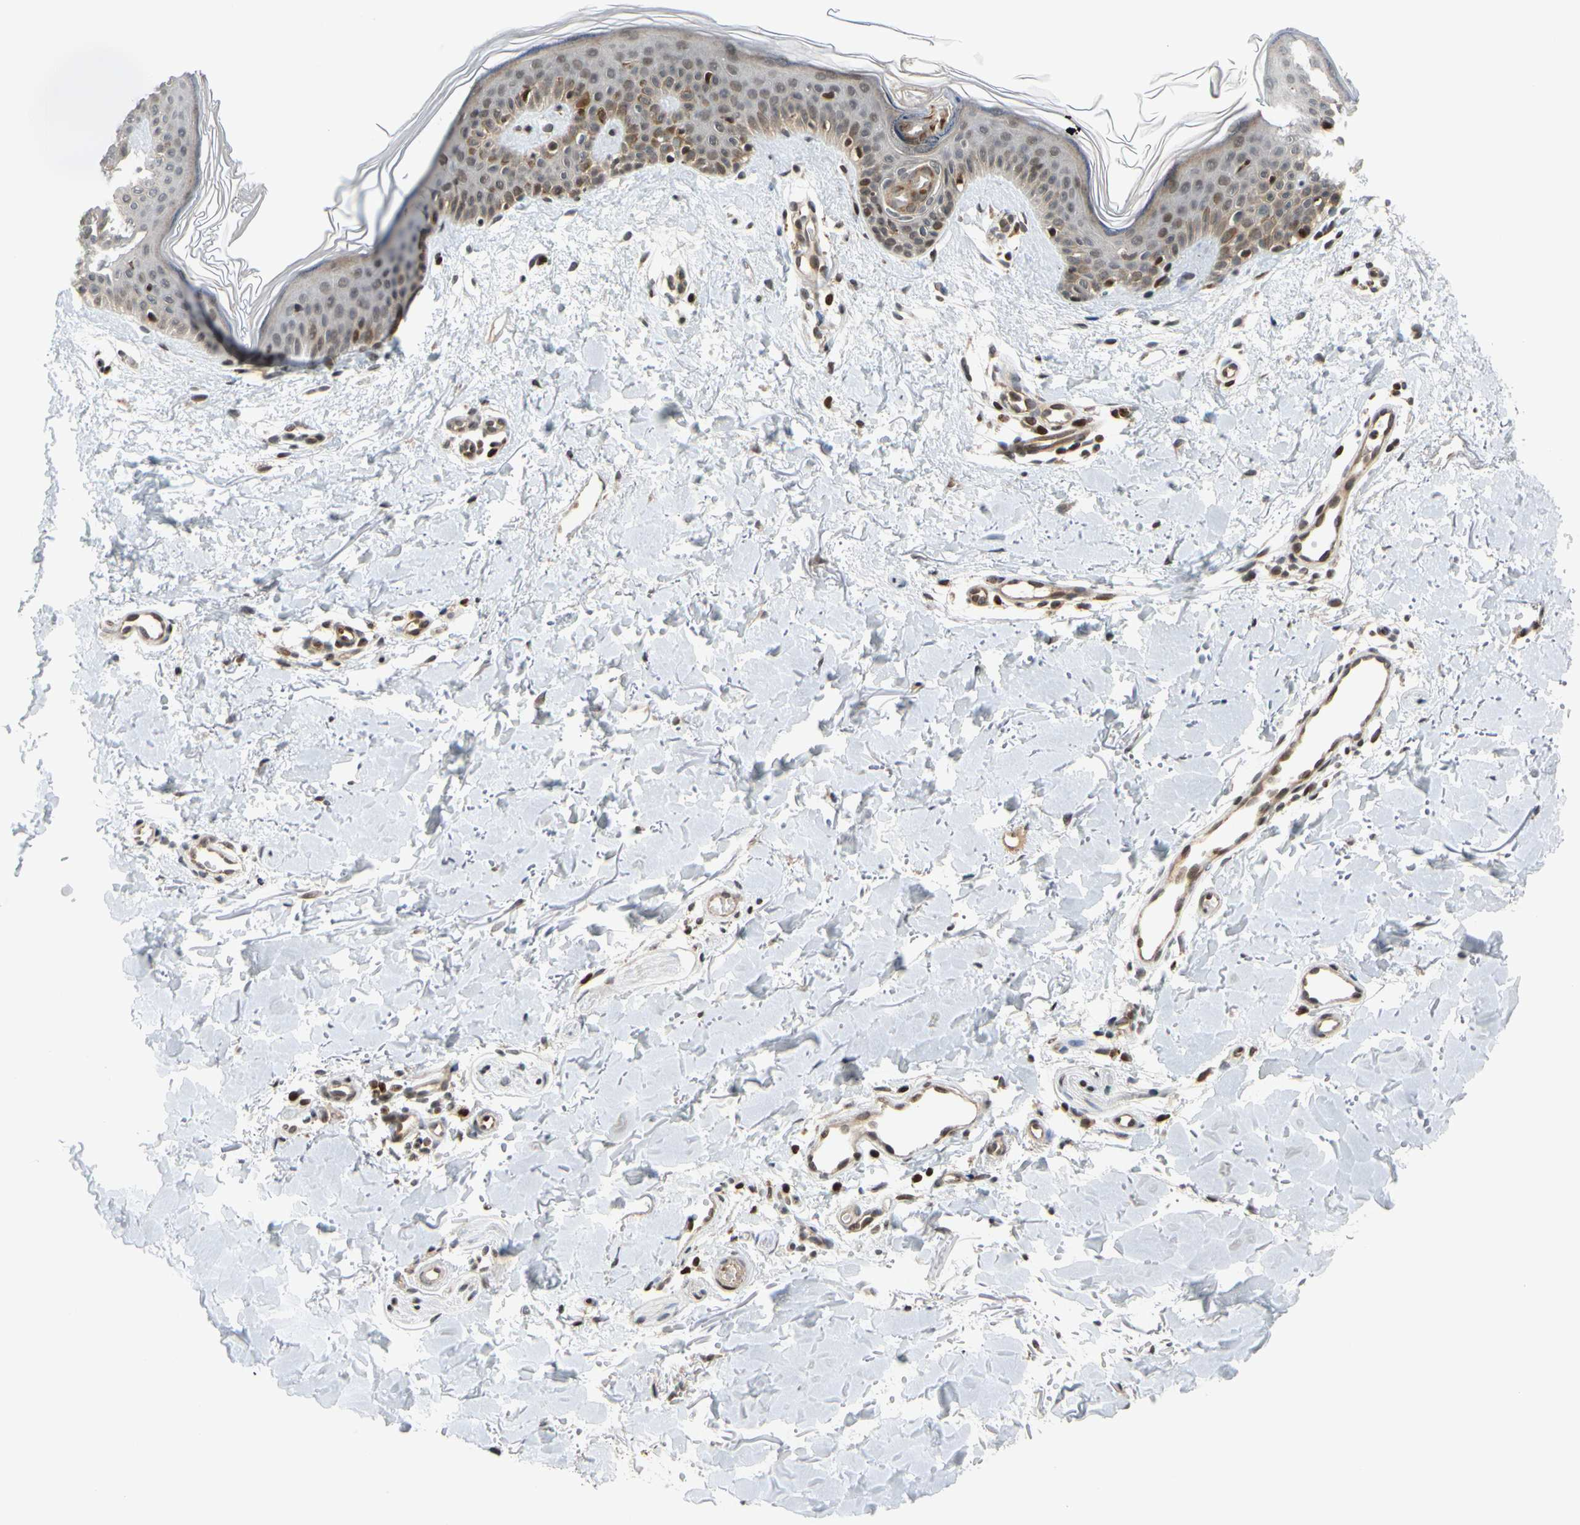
{"staining": {"intensity": "negative", "quantity": "none", "location": "none"}, "tissue": "skin", "cell_type": "Fibroblasts", "image_type": "normal", "snomed": [{"axis": "morphology", "description": "Normal tissue, NOS"}, {"axis": "topography", "description": "Skin"}], "caption": "DAB (3,3'-diaminobenzidine) immunohistochemical staining of unremarkable human skin displays no significant expression in fibroblasts. The staining is performed using DAB brown chromogen with nuclei counter-stained in using hematoxylin.", "gene": "CDK7", "patient": {"sex": "female", "age": 56}}